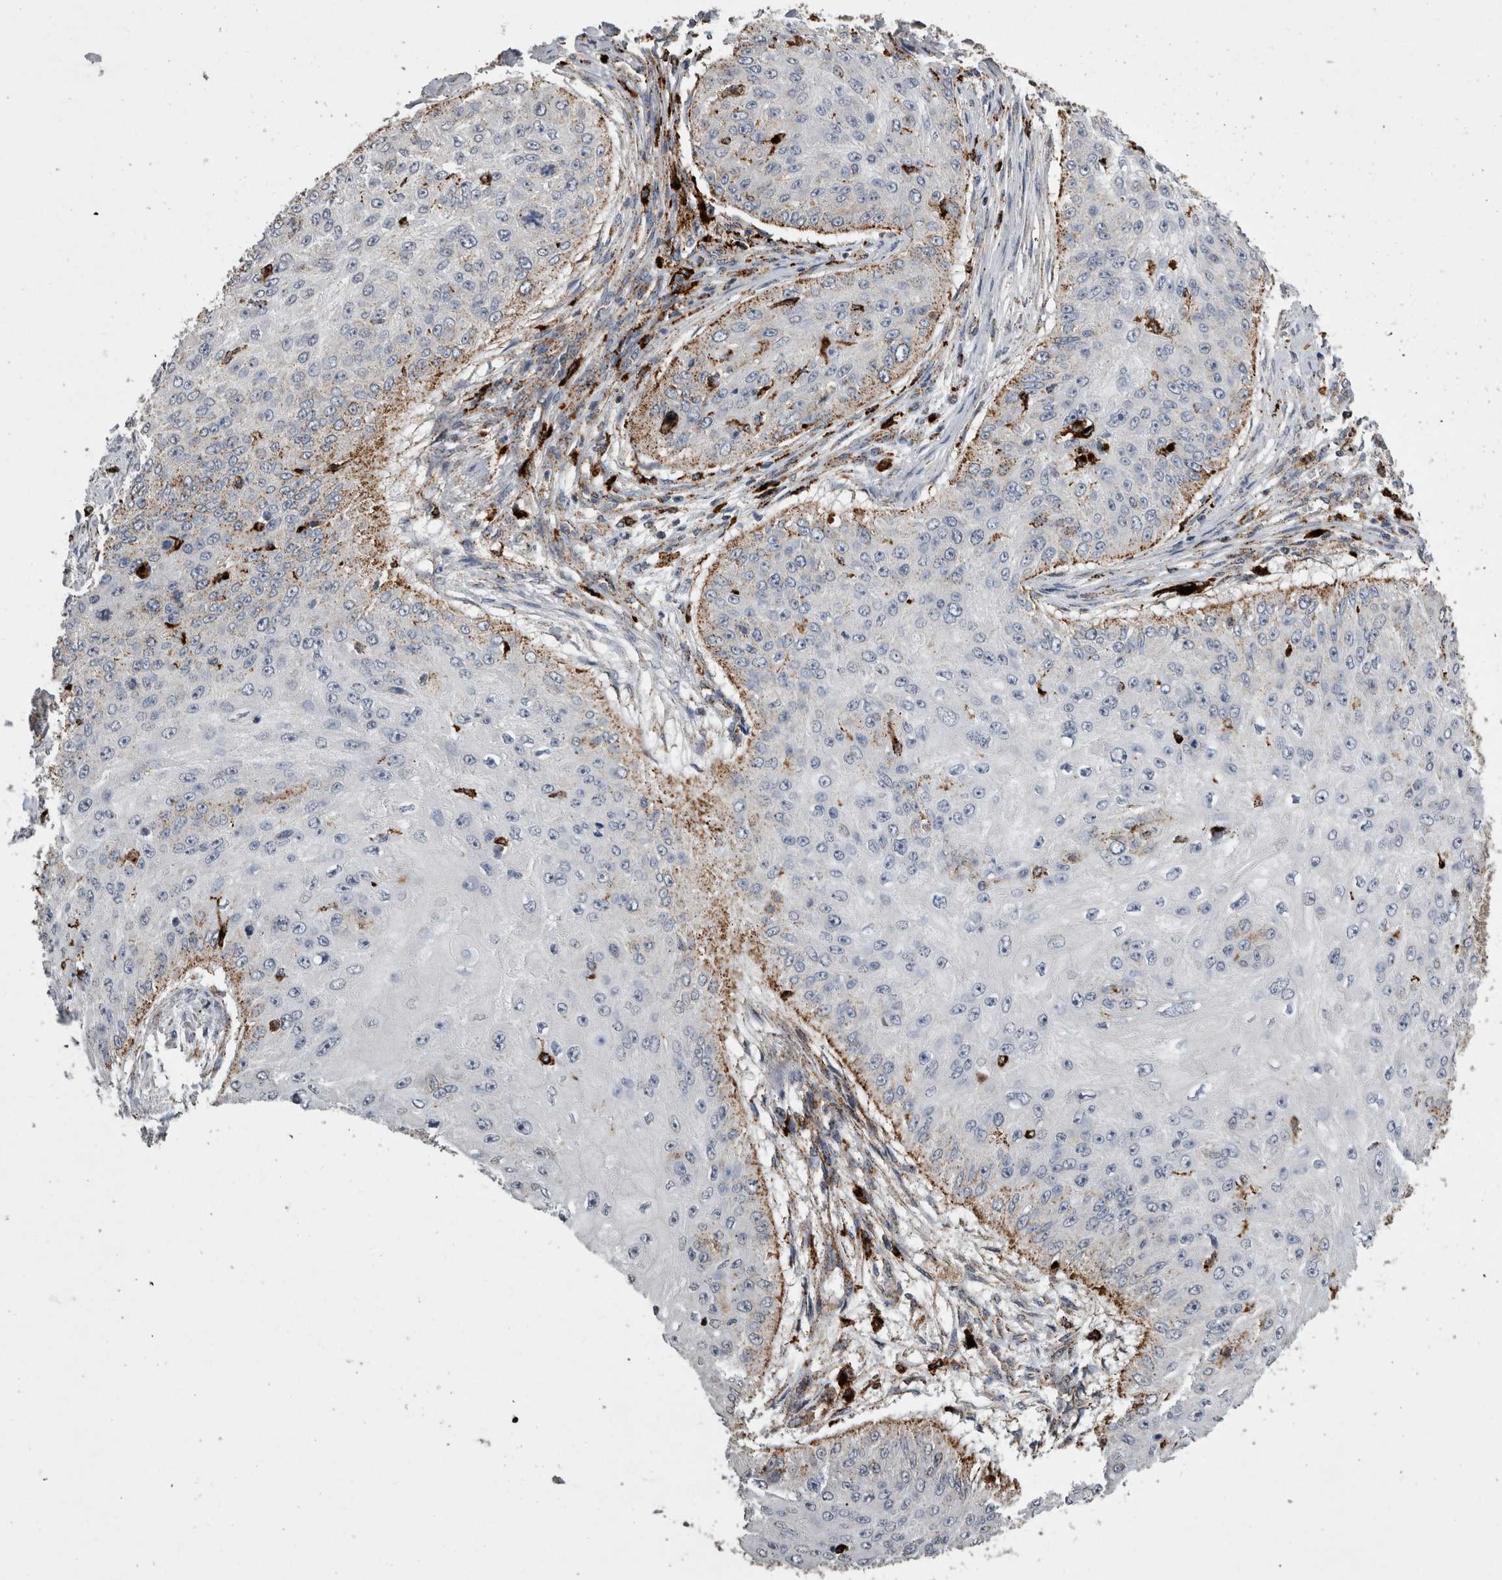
{"staining": {"intensity": "moderate", "quantity": "<25%", "location": "cytoplasmic/membranous"}, "tissue": "skin cancer", "cell_type": "Tumor cells", "image_type": "cancer", "snomed": [{"axis": "morphology", "description": "Squamous cell carcinoma, NOS"}, {"axis": "topography", "description": "Skin"}], "caption": "This is a photomicrograph of immunohistochemistry (IHC) staining of skin squamous cell carcinoma, which shows moderate positivity in the cytoplasmic/membranous of tumor cells.", "gene": "CTSZ", "patient": {"sex": "female", "age": 80}}